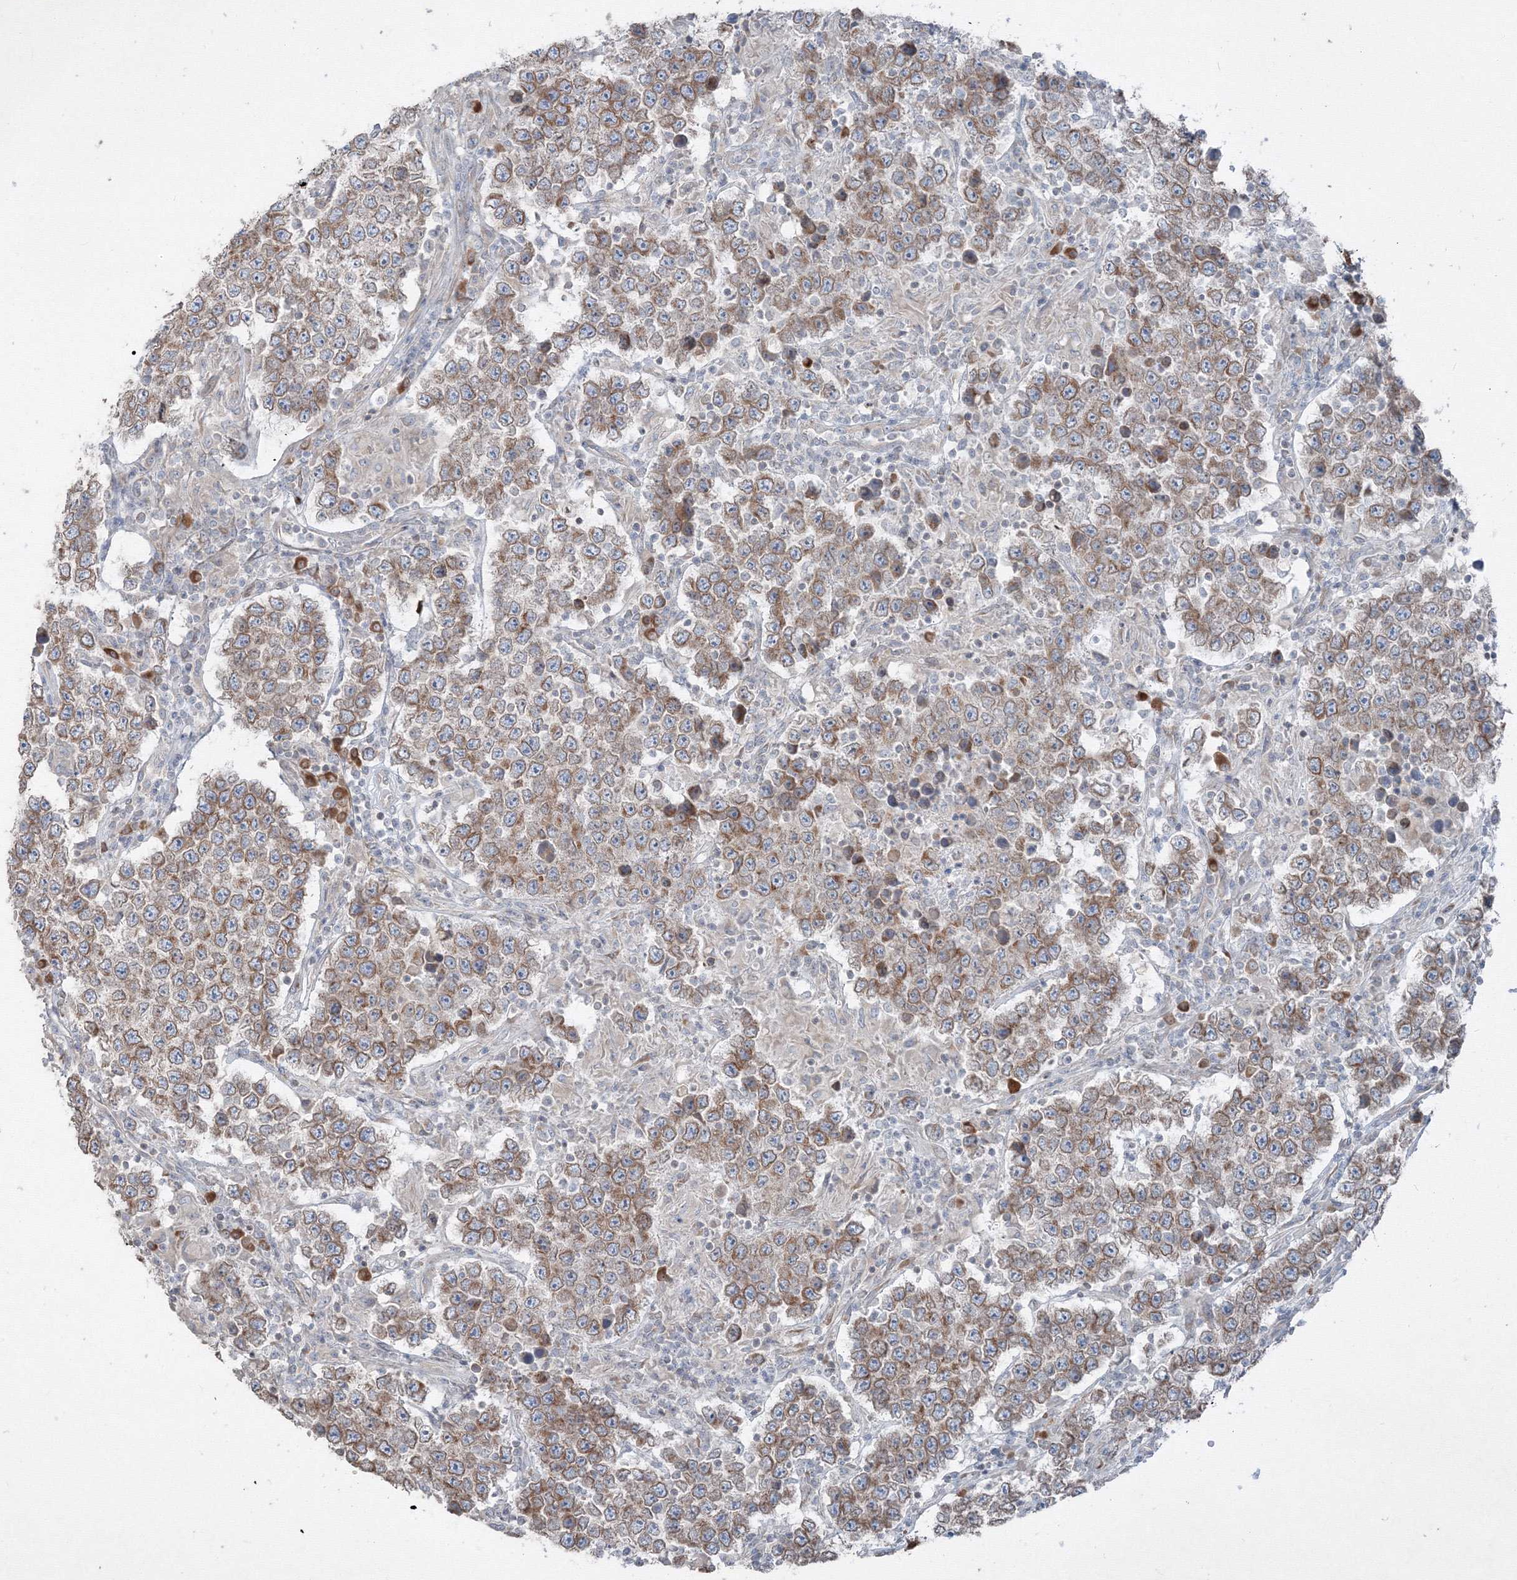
{"staining": {"intensity": "moderate", "quantity": ">75%", "location": "cytoplasmic/membranous"}, "tissue": "testis cancer", "cell_type": "Tumor cells", "image_type": "cancer", "snomed": [{"axis": "morphology", "description": "Normal tissue, NOS"}, {"axis": "morphology", "description": "Urothelial carcinoma, High grade"}, {"axis": "morphology", "description": "Seminoma, NOS"}, {"axis": "morphology", "description": "Carcinoma, Embryonal, NOS"}, {"axis": "topography", "description": "Urinary bladder"}, {"axis": "topography", "description": "Testis"}], "caption": "Immunohistochemical staining of human testis cancer exhibits medium levels of moderate cytoplasmic/membranous expression in about >75% of tumor cells.", "gene": "IFNAR1", "patient": {"sex": "male", "age": 41}}